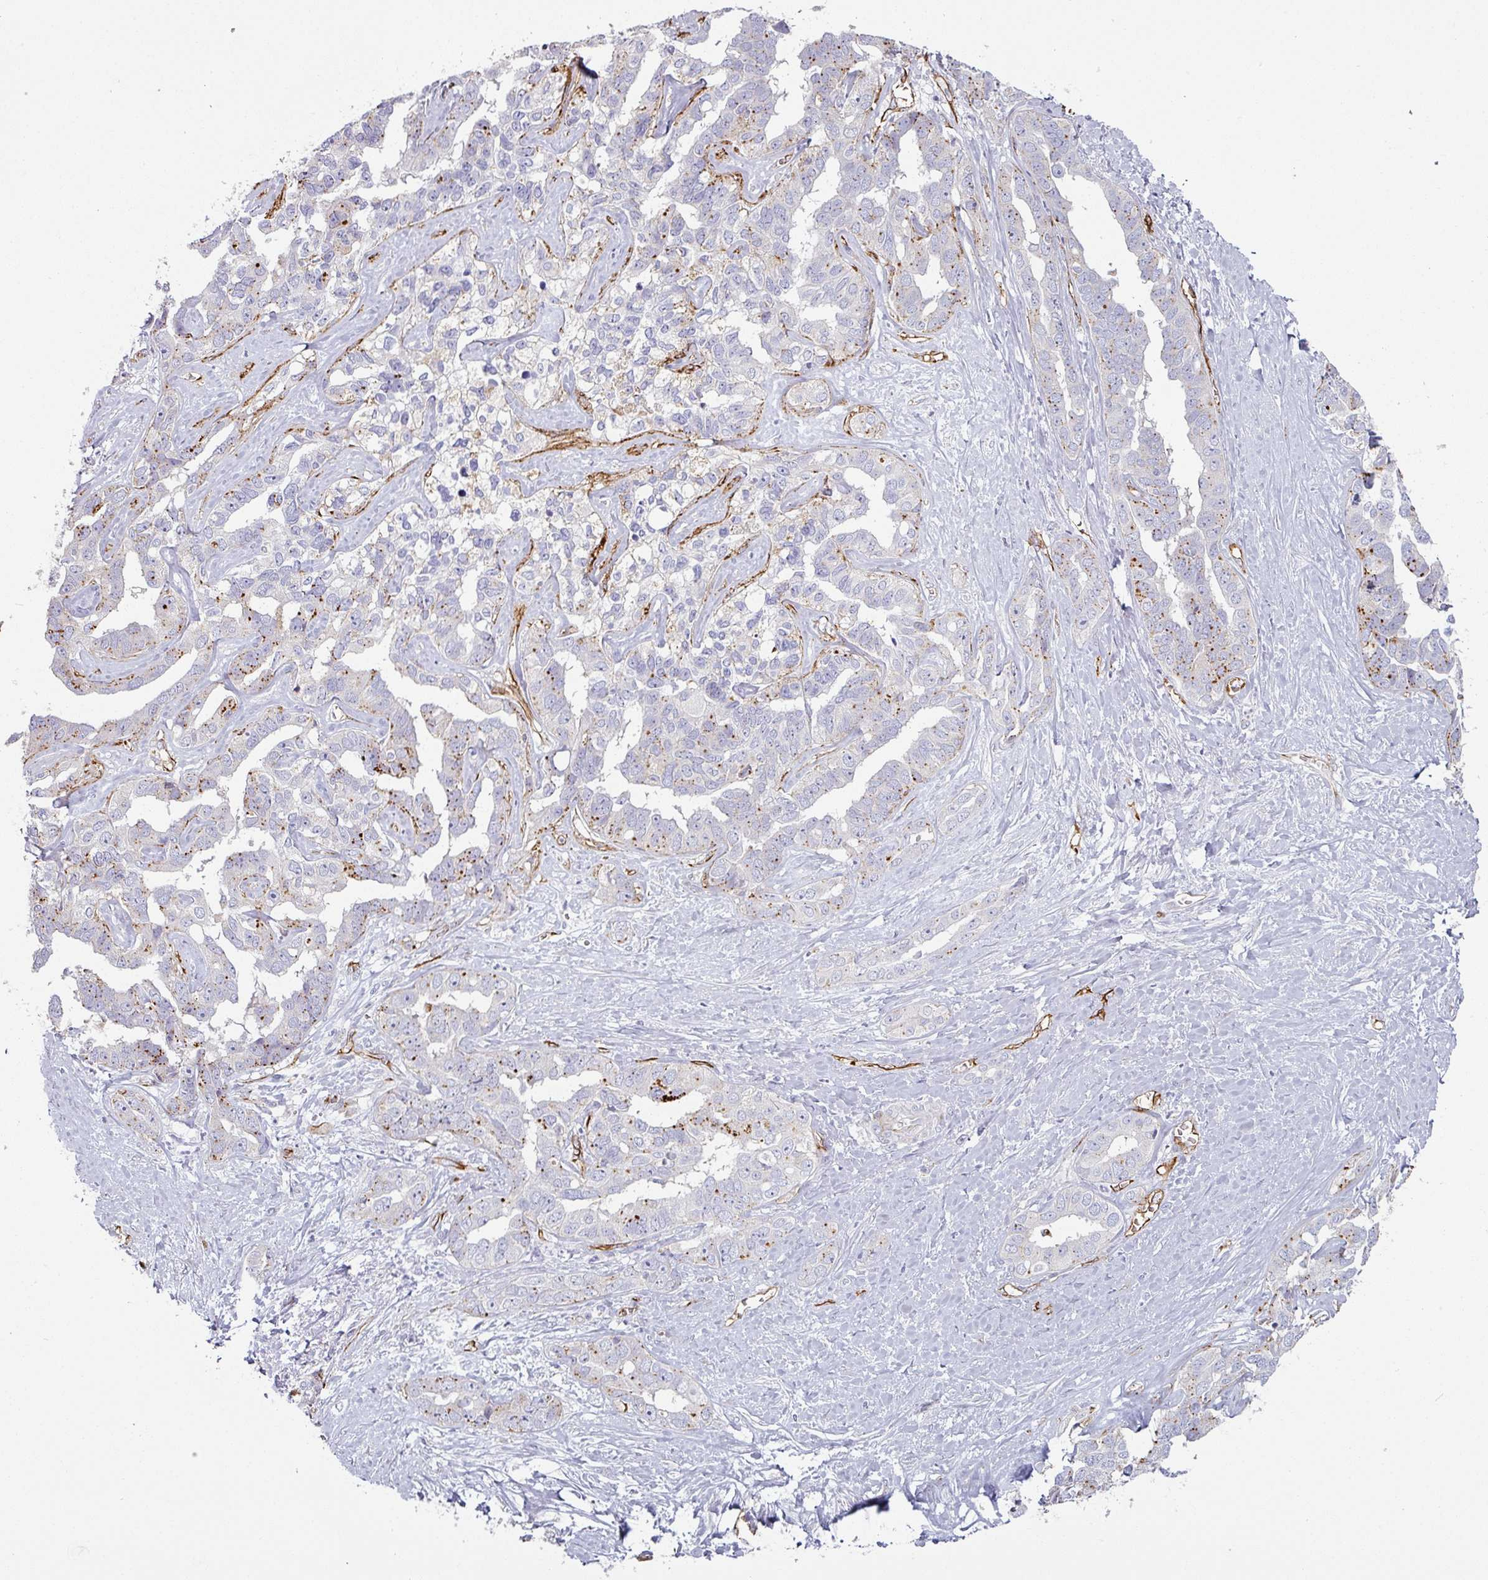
{"staining": {"intensity": "moderate", "quantity": "<25%", "location": "cytoplasmic/membranous"}, "tissue": "liver cancer", "cell_type": "Tumor cells", "image_type": "cancer", "snomed": [{"axis": "morphology", "description": "Cholangiocarcinoma"}, {"axis": "topography", "description": "Liver"}], "caption": "Immunohistochemistry (IHC) (DAB (3,3'-diaminobenzidine)) staining of human liver cancer (cholangiocarcinoma) demonstrates moderate cytoplasmic/membranous protein positivity in approximately <25% of tumor cells. The staining was performed using DAB (3,3'-diaminobenzidine), with brown indicating positive protein expression. Nuclei are stained blue with hematoxylin.", "gene": "PRODH2", "patient": {"sex": "male", "age": 59}}